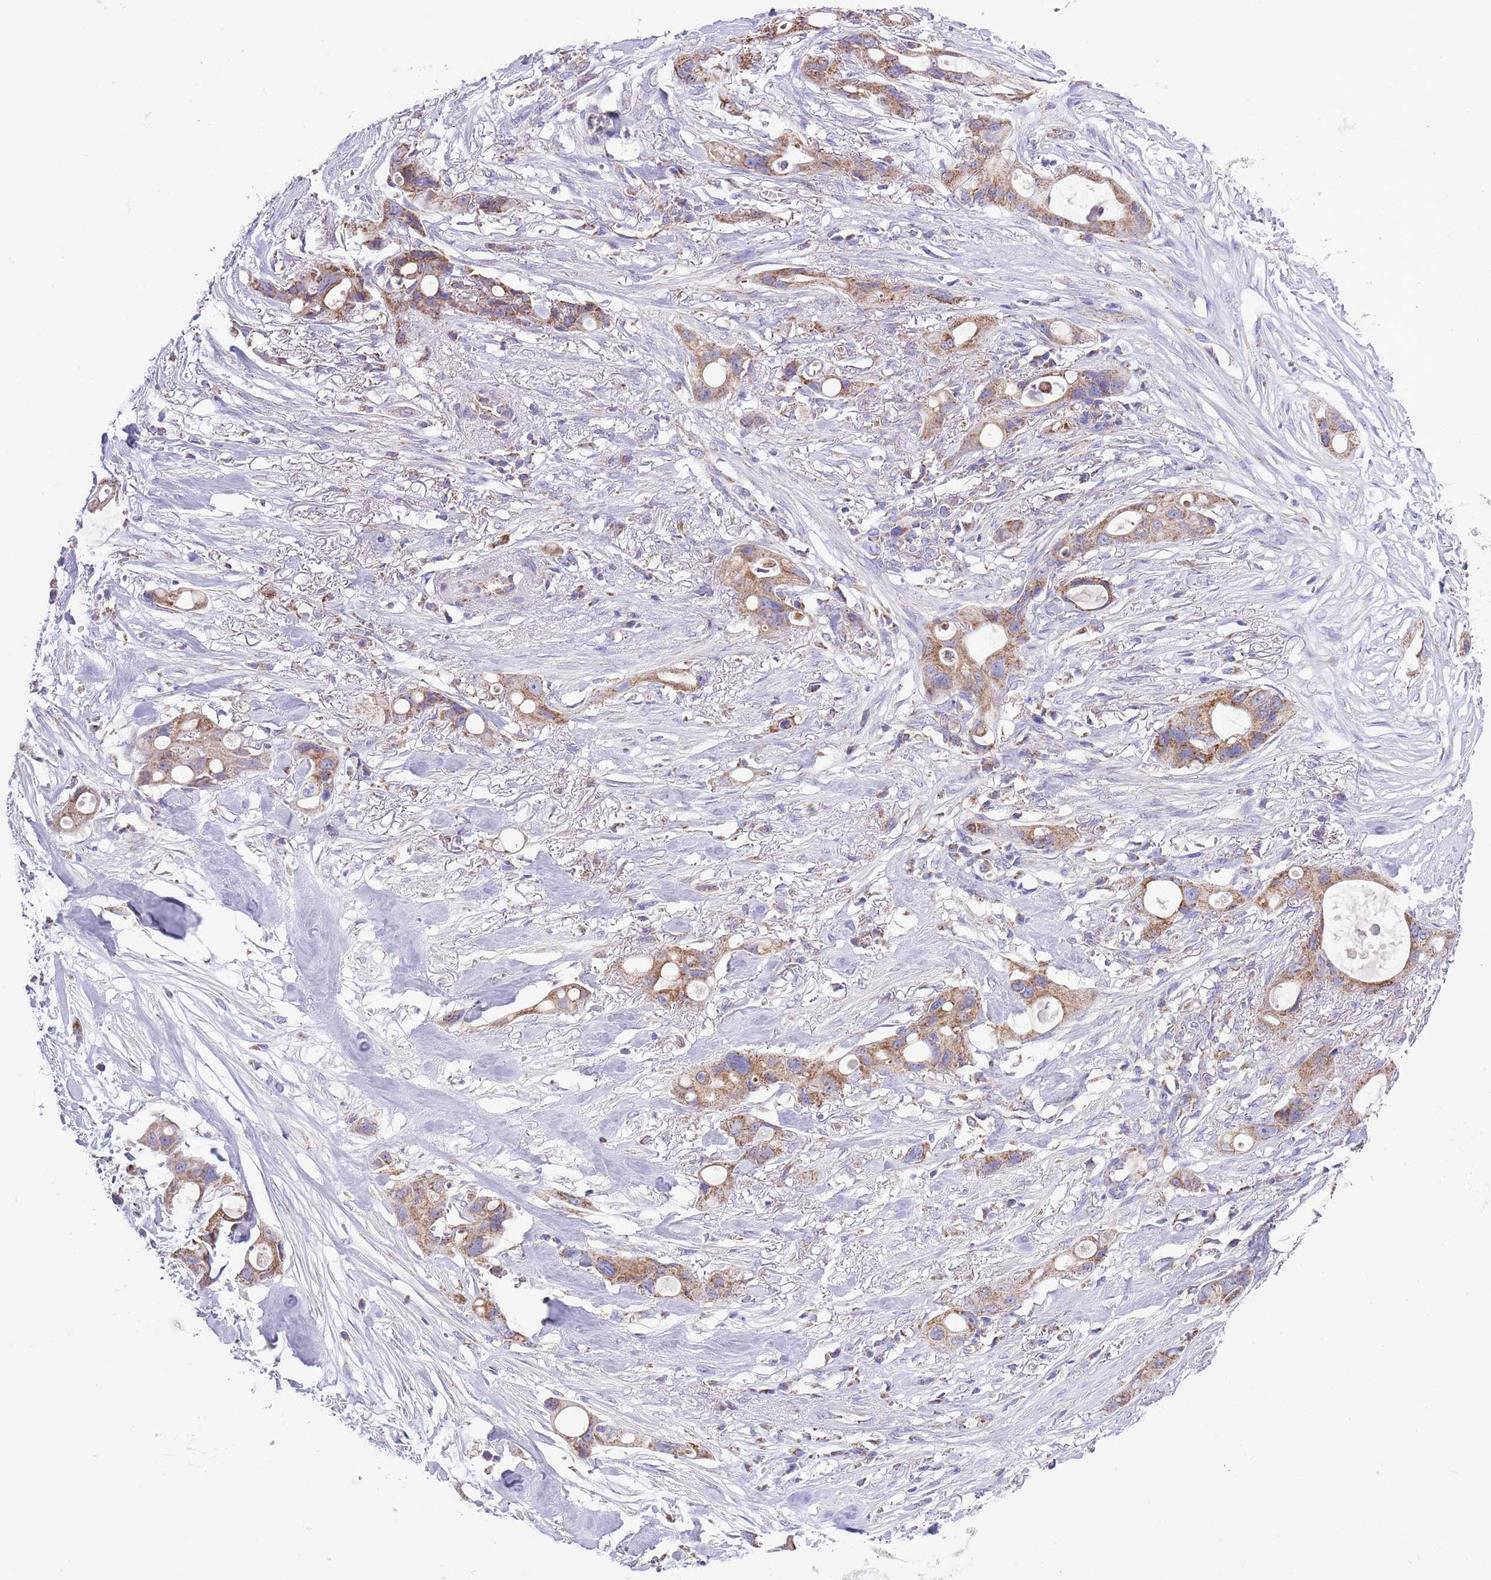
{"staining": {"intensity": "moderate", "quantity": ">75%", "location": "cytoplasmic/membranous"}, "tissue": "ovarian cancer", "cell_type": "Tumor cells", "image_type": "cancer", "snomed": [{"axis": "morphology", "description": "Cystadenocarcinoma, mucinous, NOS"}, {"axis": "topography", "description": "Ovary"}], "caption": "Protein staining of ovarian mucinous cystadenocarcinoma tissue exhibits moderate cytoplasmic/membranous expression in about >75% of tumor cells.", "gene": "TEKTIP1", "patient": {"sex": "female", "age": 70}}